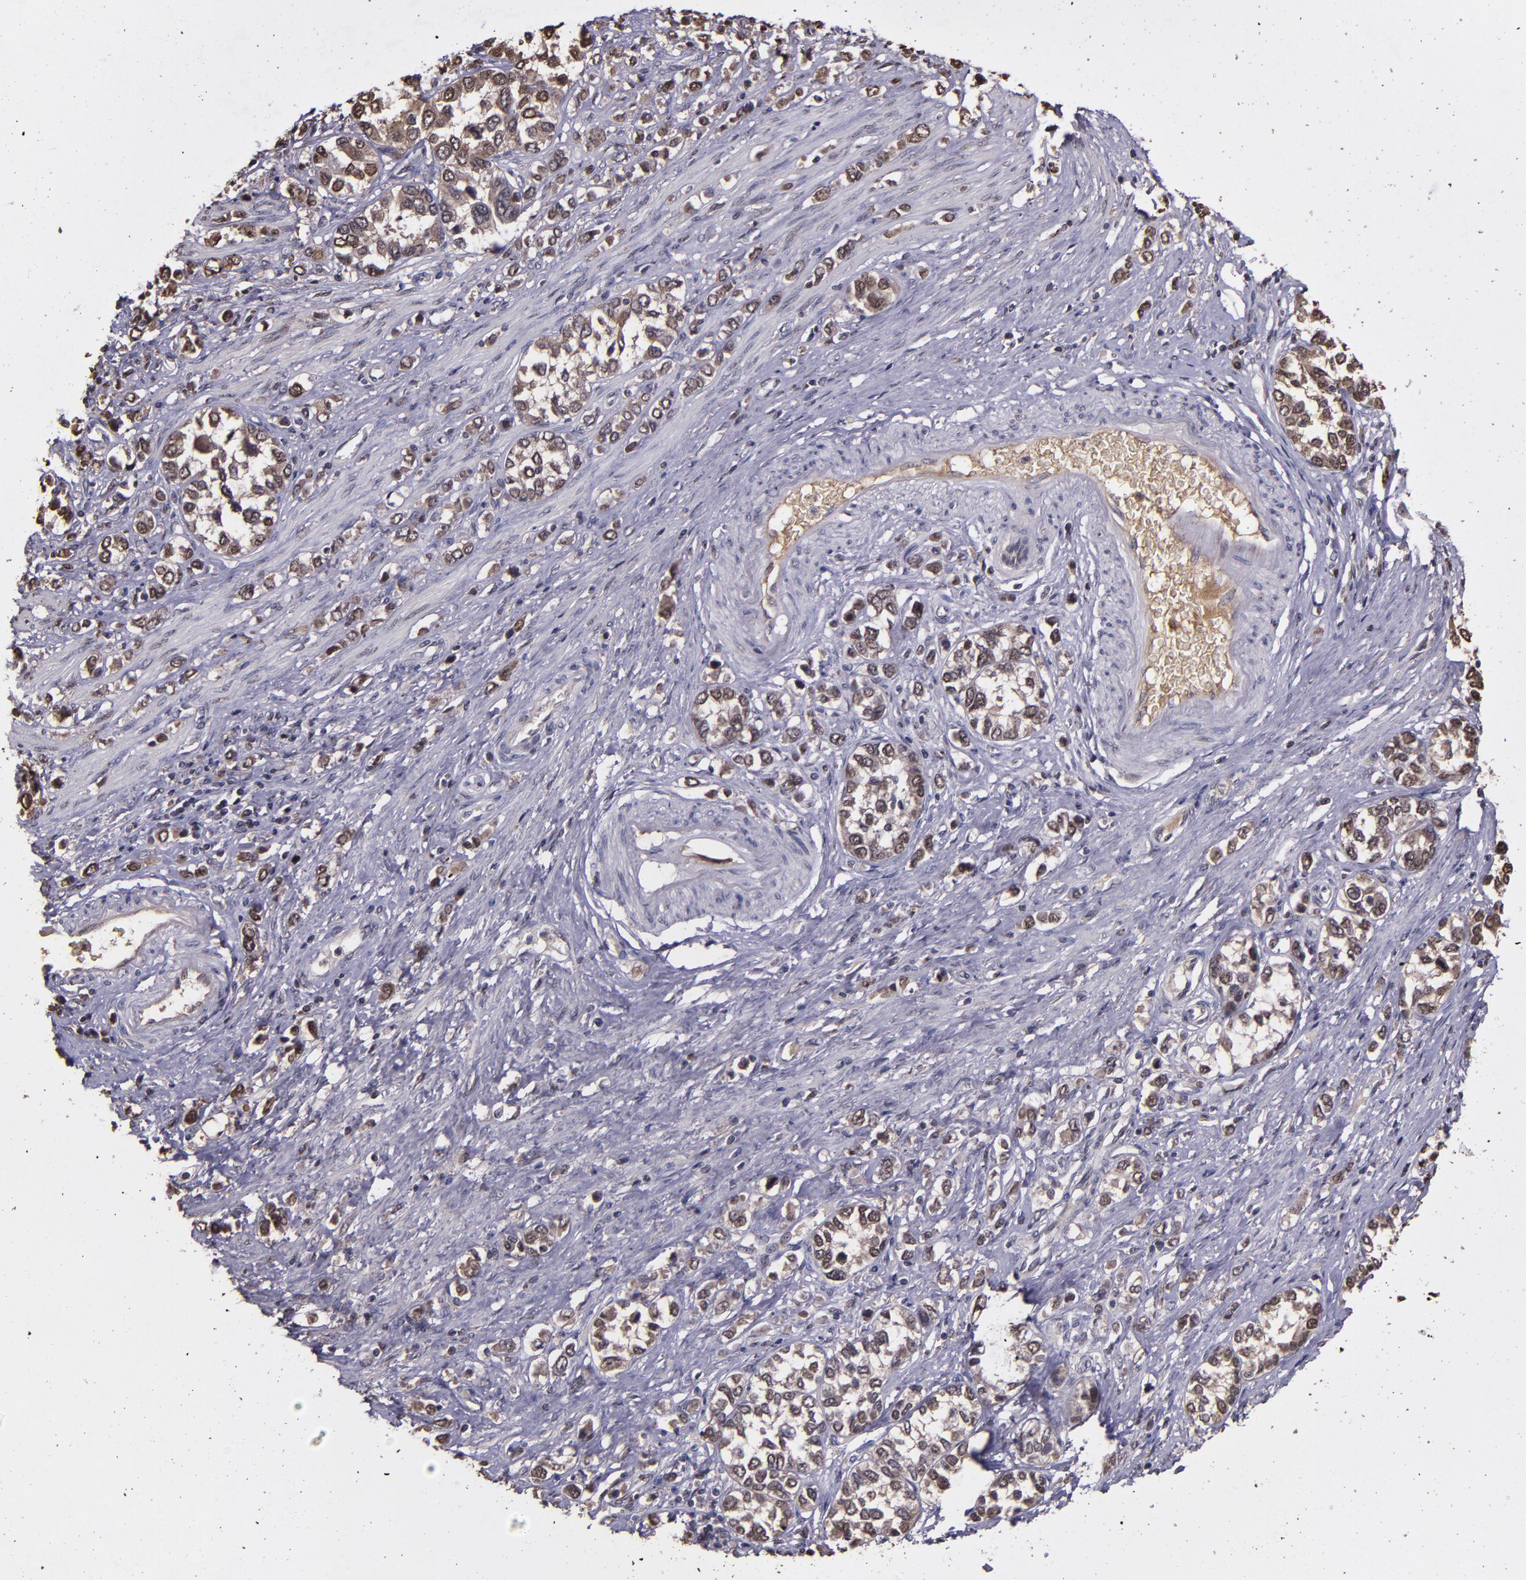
{"staining": {"intensity": "moderate", "quantity": "25%-75%", "location": "cytoplasmic/membranous,nuclear"}, "tissue": "stomach cancer", "cell_type": "Tumor cells", "image_type": "cancer", "snomed": [{"axis": "morphology", "description": "Adenocarcinoma, NOS"}, {"axis": "topography", "description": "Stomach, upper"}], "caption": "Stomach adenocarcinoma stained for a protein displays moderate cytoplasmic/membranous and nuclear positivity in tumor cells.", "gene": "SERPINF2", "patient": {"sex": "male", "age": 76}}